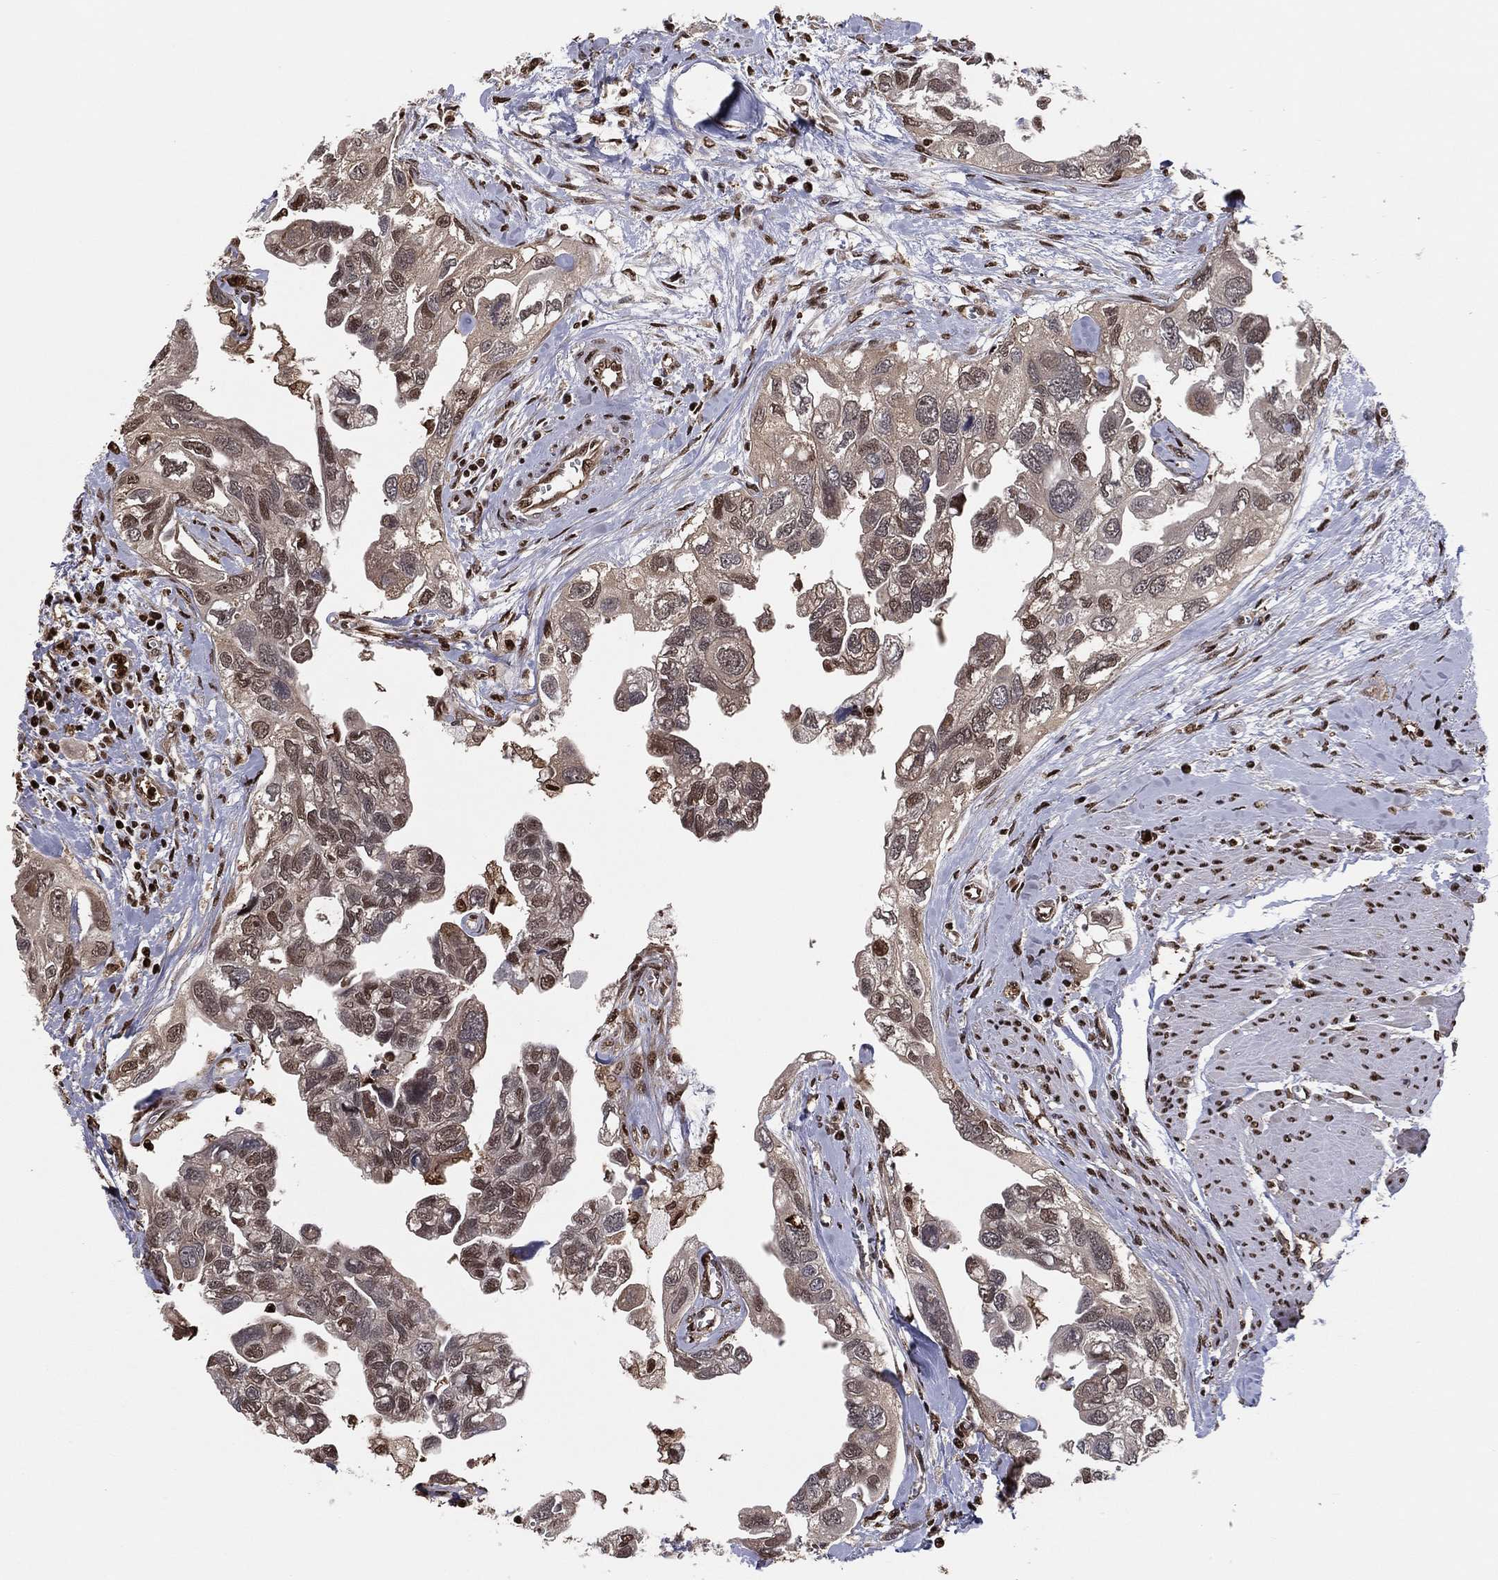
{"staining": {"intensity": "moderate", "quantity": "25%-75%", "location": "nuclear"}, "tissue": "urothelial cancer", "cell_type": "Tumor cells", "image_type": "cancer", "snomed": [{"axis": "morphology", "description": "Urothelial carcinoma, High grade"}, {"axis": "topography", "description": "Urinary bladder"}], "caption": "A histopathology image of urothelial carcinoma (high-grade) stained for a protein exhibits moderate nuclear brown staining in tumor cells. Nuclei are stained in blue.", "gene": "GAPDH", "patient": {"sex": "male", "age": 59}}